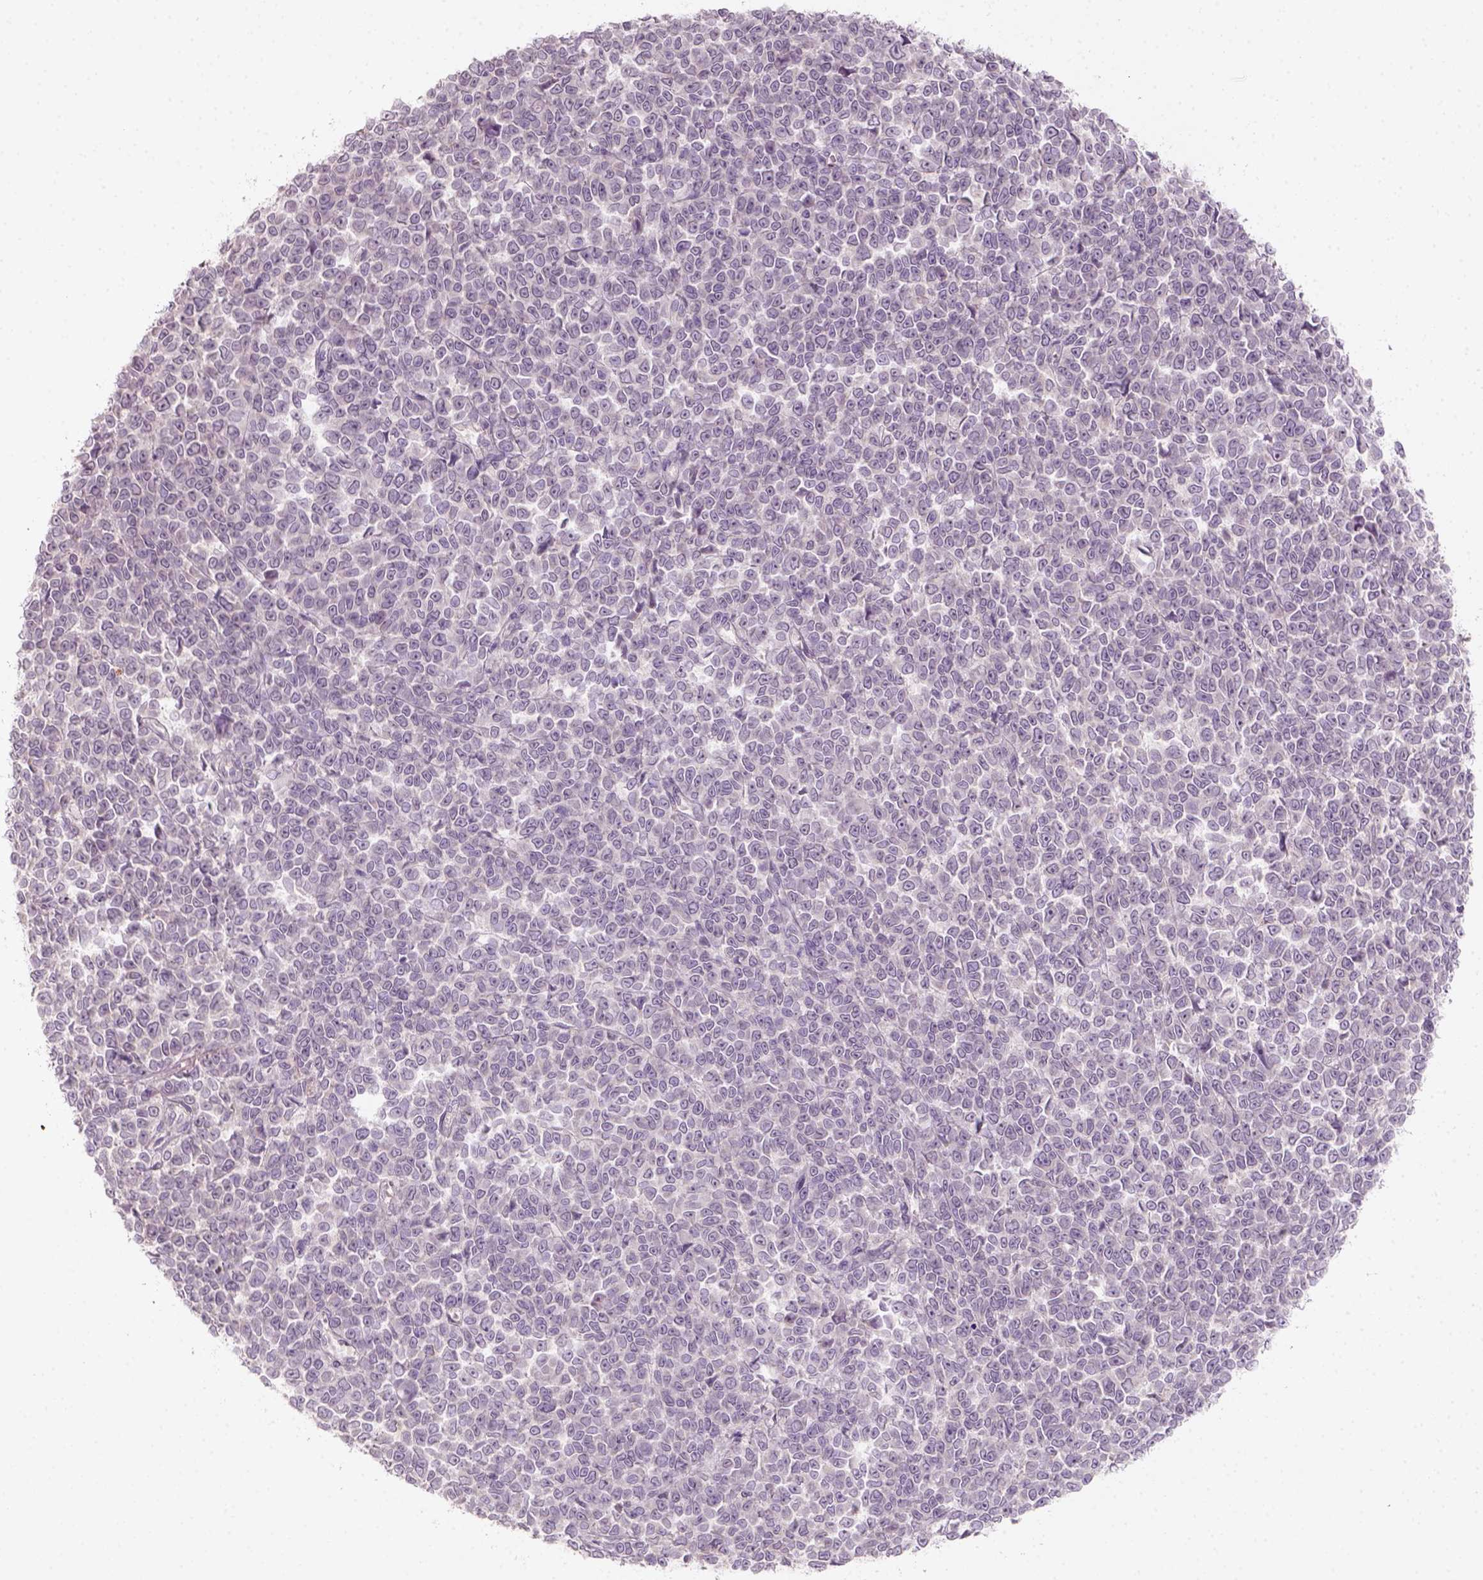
{"staining": {"intensity": "negative", "quantity": "none", "location": "none"}, "tissue": "melanoma", "cell_type": "Tumor cells", "image_type": "cancer", "snomed": [{"axis": "morphology", "description": "Malignant melanoma, NOS"}, {"axis": "topography", "description": "Skin"}], "caption": "DAB immunohistochemical staining of melanoma demonstrates no significant expression in tumor cells. (Brightfield microscopy of DAB immunohistochemistry (IHC) at high magnification).", "gene": "AQP9", "patient": {"sex": "female", "age": 95}}